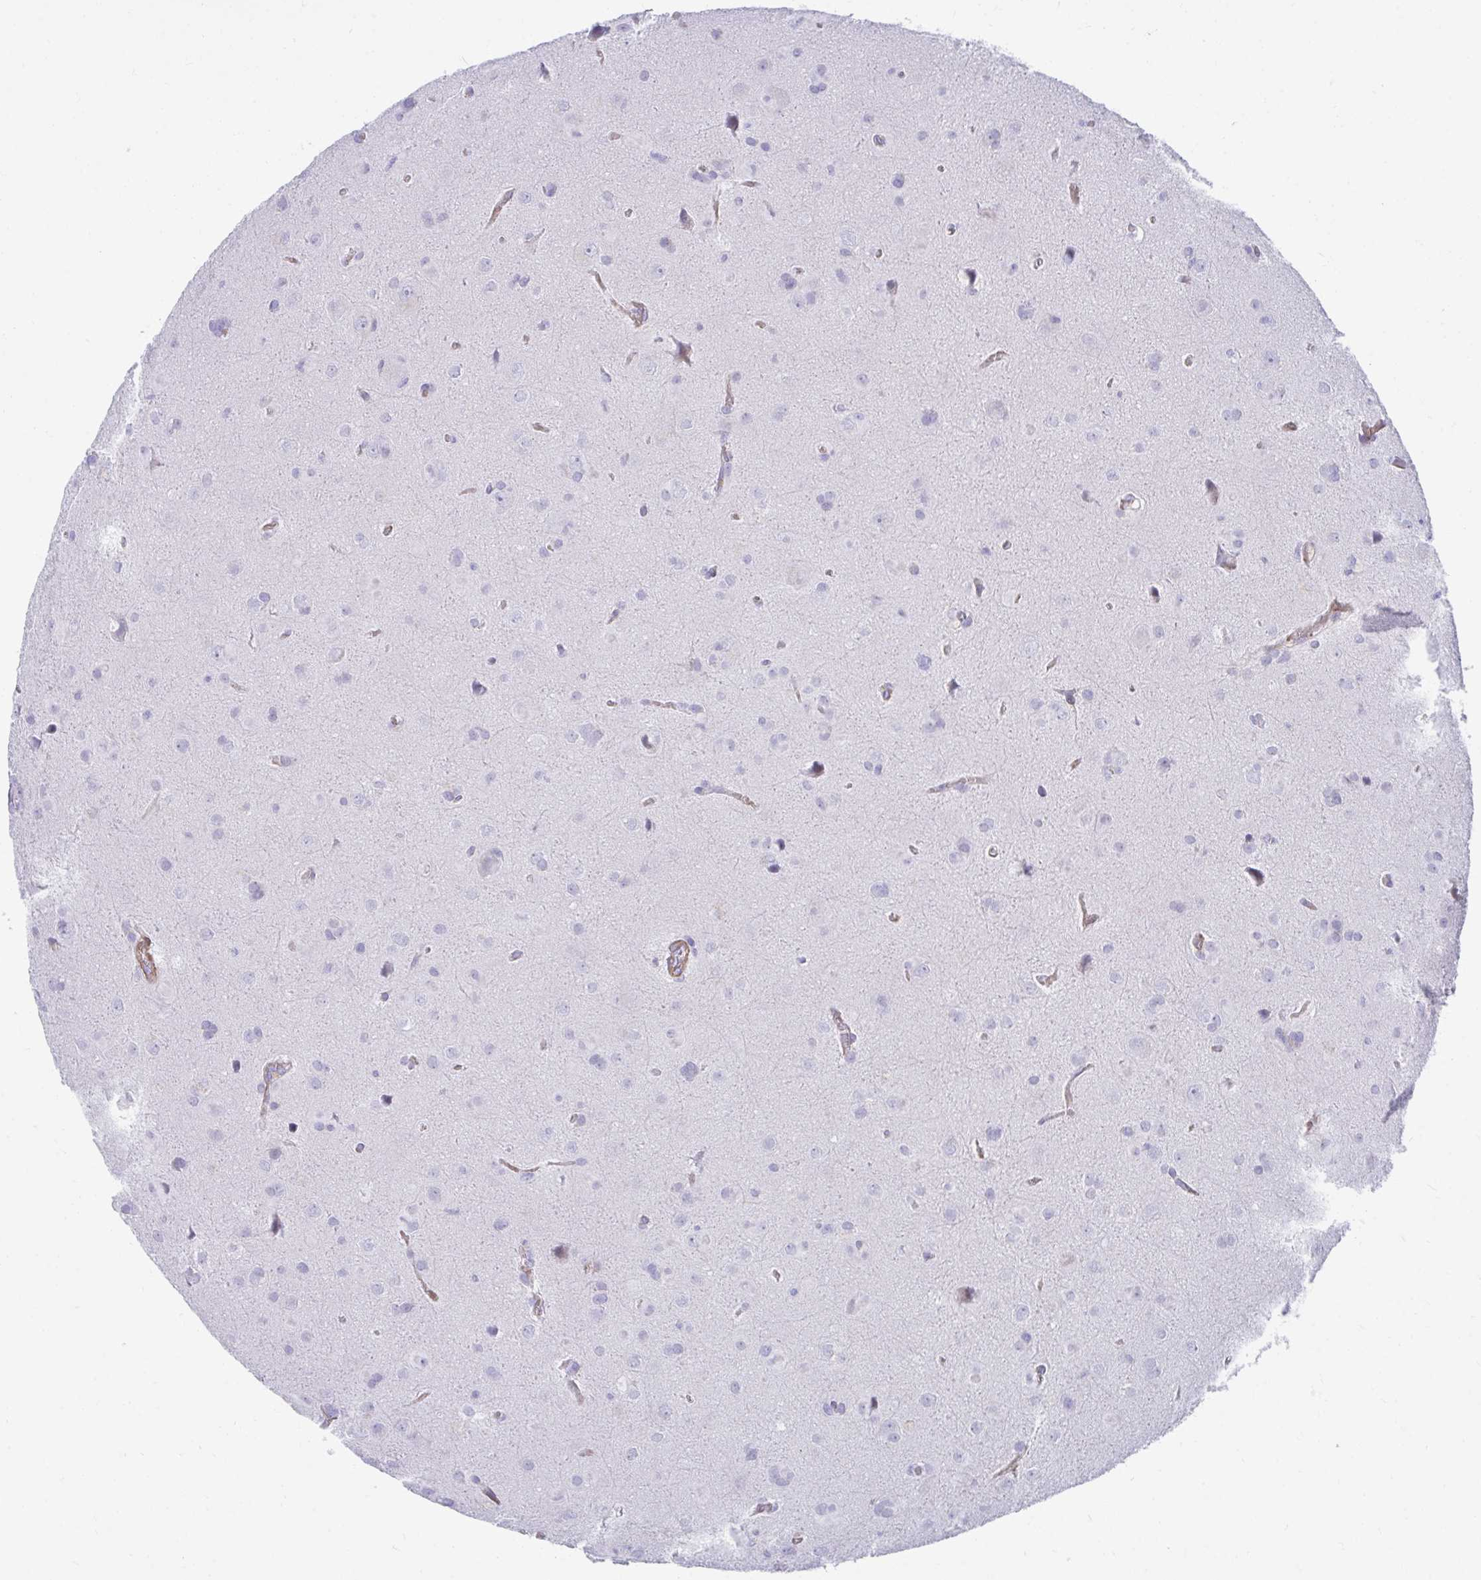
{"staining": {"intensity": "negative", "quantity": "none", "location": "none"}, "tissue": "glioma", "cell_type": "Tumor cells", "image_type": "cancer", "snomed": [{"axis": "morphology", "description": "Glioma, malignant, Low grade"}, {"axis": "topography", "description": "Brain"}], "caption": "This photomicrograph is of glioma stained with immunohistochemistry to label a protein in brown with the nuclei are counter-stained blue. There is no positivity in tumor cells.", "gene": "CSTB", "patient": {"sex": "male", "age": 58}}